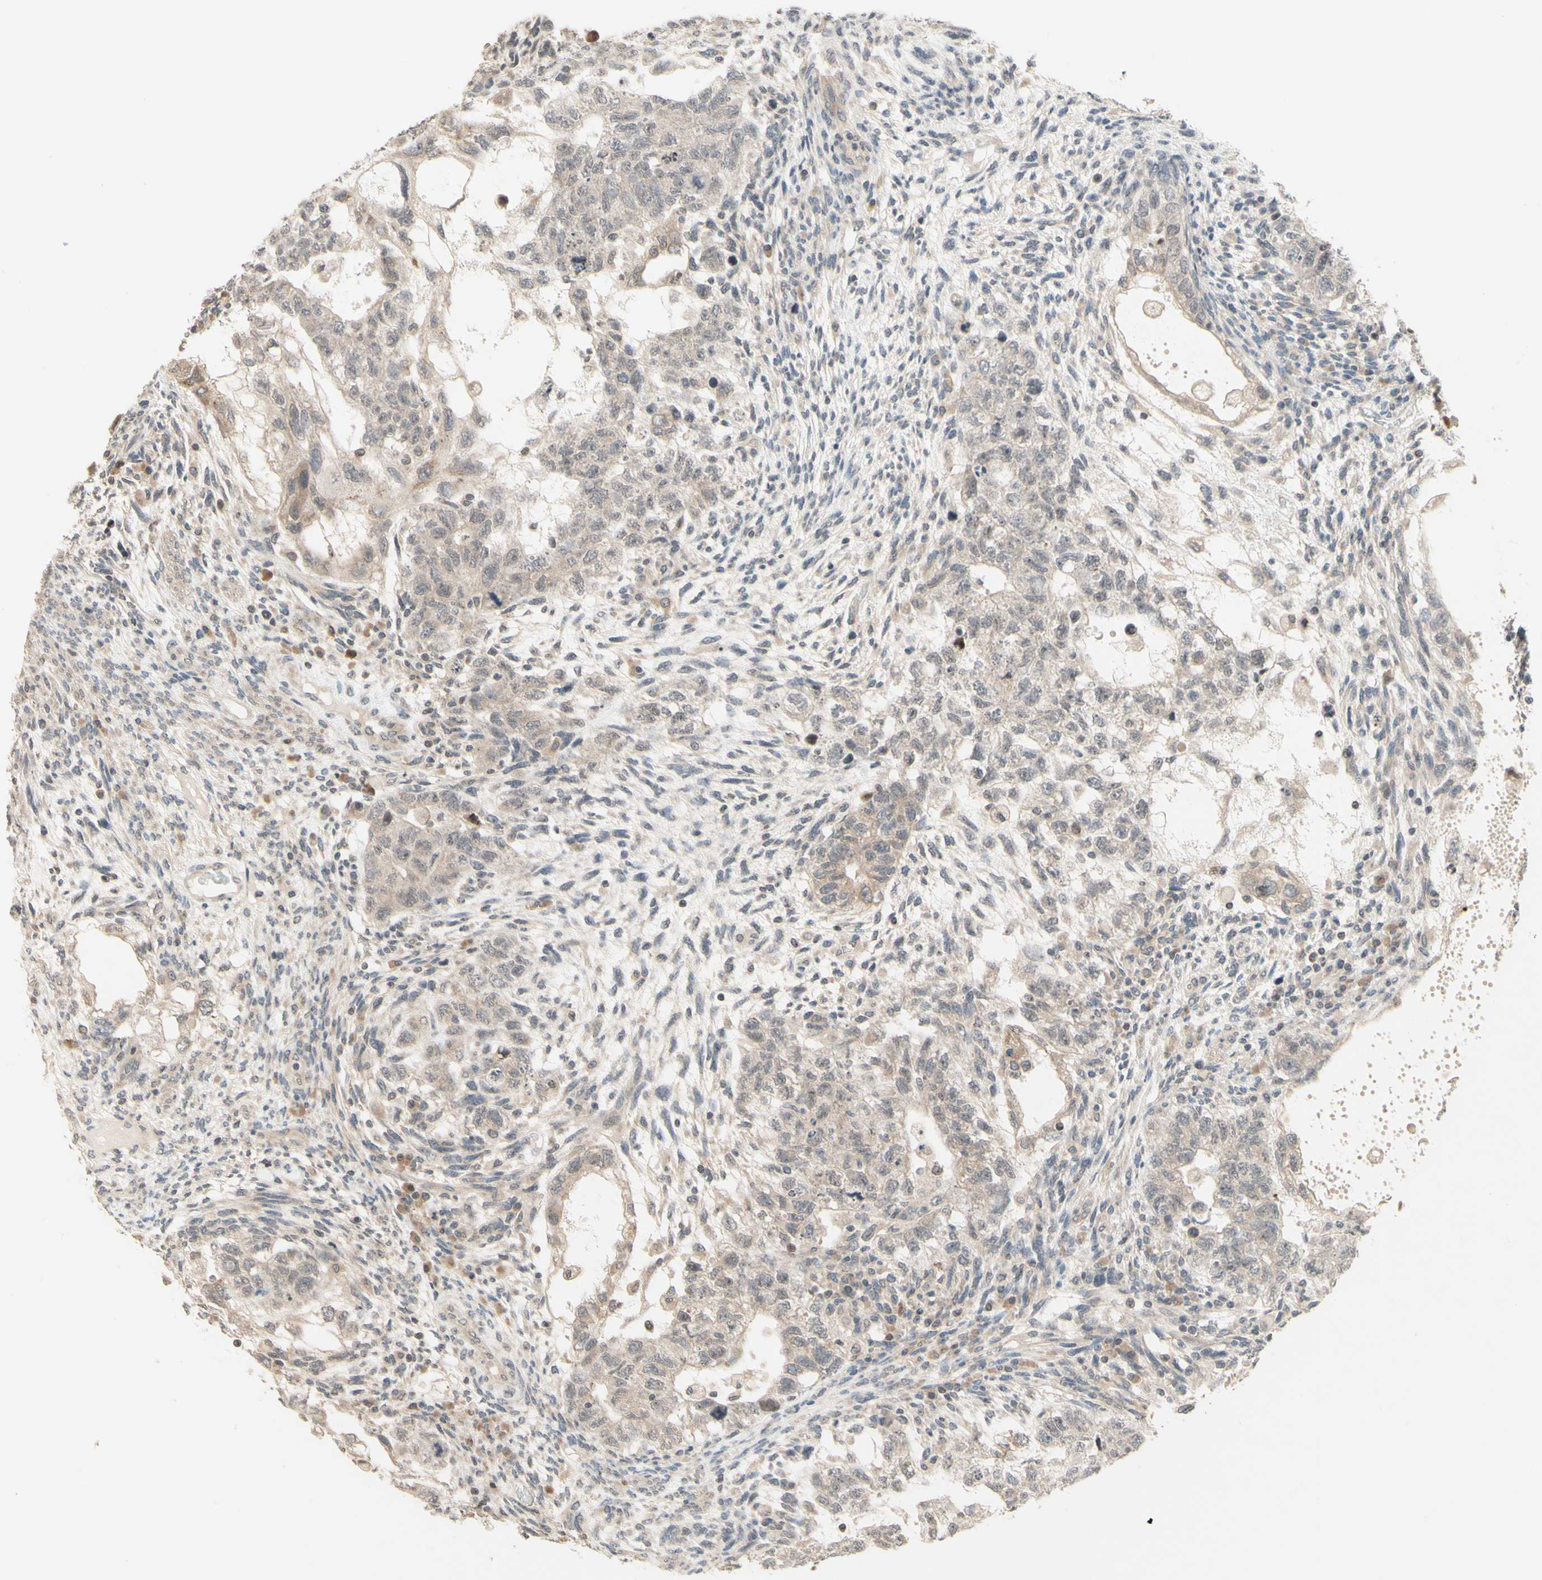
{"staining": {"intensity": "weak", "quantity": ">75%", "location": "cytoplasmic/membranous"}, "tissue": "testis cancer", "cell_type": "Tumor cells", "image_type": "cancer", "snomed": [{"axis": "morphology", "description": "Normal tissue, NOS"}, {"axis": "morphology", "description": "Carcinoma, Embryonal, NOS"}, {"axis": "topography", "description": "Testis"}], "caption": "The image displays a brown stain indicating the presence of a protein in the cytoplasmic/membranous of tumor cells in embryonal carcinoma (testis).", "gene": "ZW10", "patient": {"sex": "male", "age": 36}}